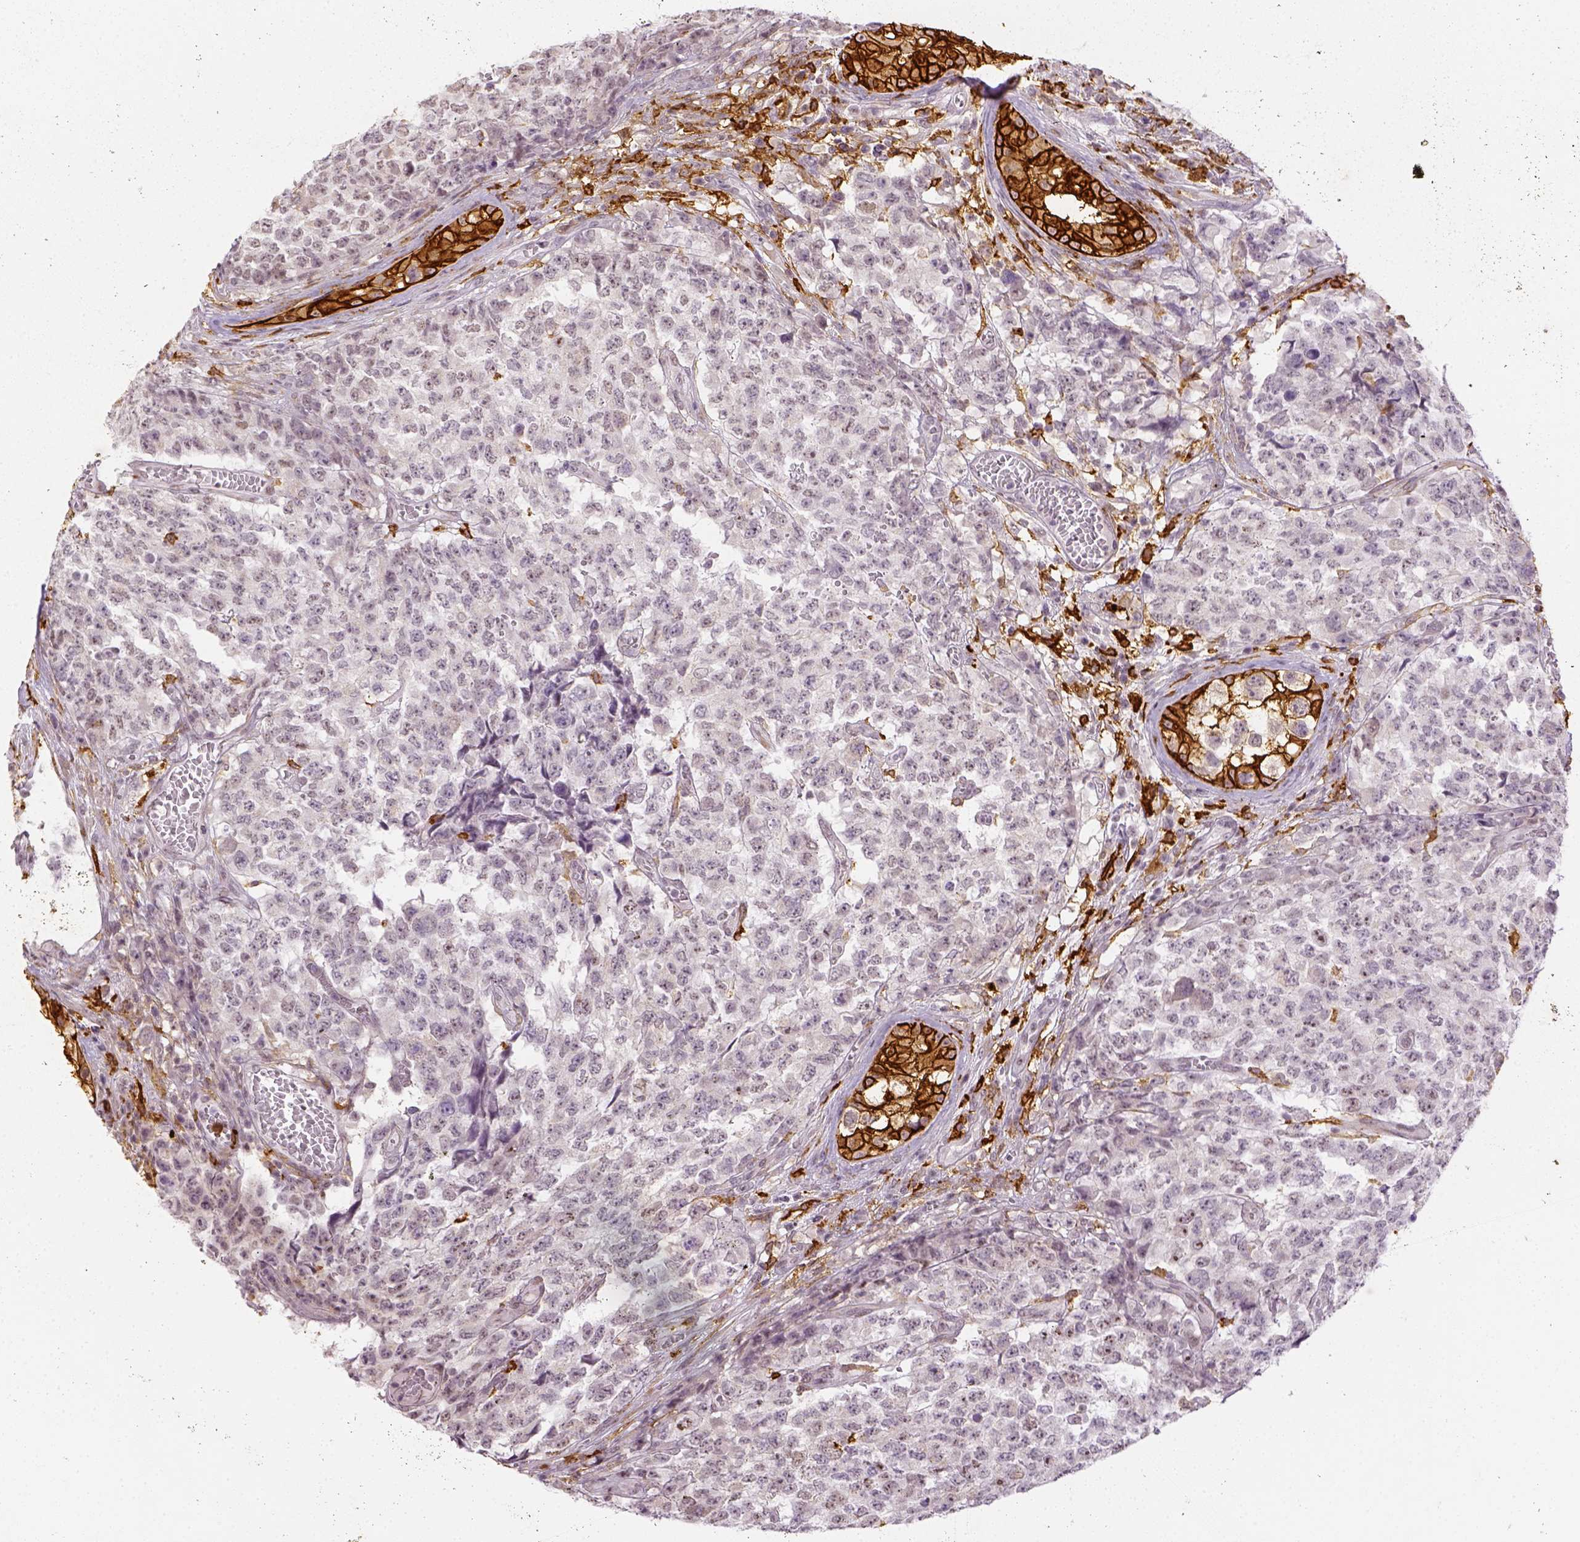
{"staining": {"intensity": "negative", "quantity": "none", "location": "none"}, "tissue": "testis cancer", "cell_type": "Tumor cells", "image_type": "cancer", "snomed": [{"axis": "morphology", "description": "Carcinoma, Embryonal, NOS"}, {"axis": "topography", "description": "Testis"}], "caption": "A high-resolution micrograph shows immunohistochemistry staining of testis cancer, which shows no significant expression in tumor cells. (DAB (3,3'-diaminobenzidine) IHC visualized using brightfield microscopy, high magnification).", "gene": "CD14", "patient": {"sex": "male", "age": 23}}